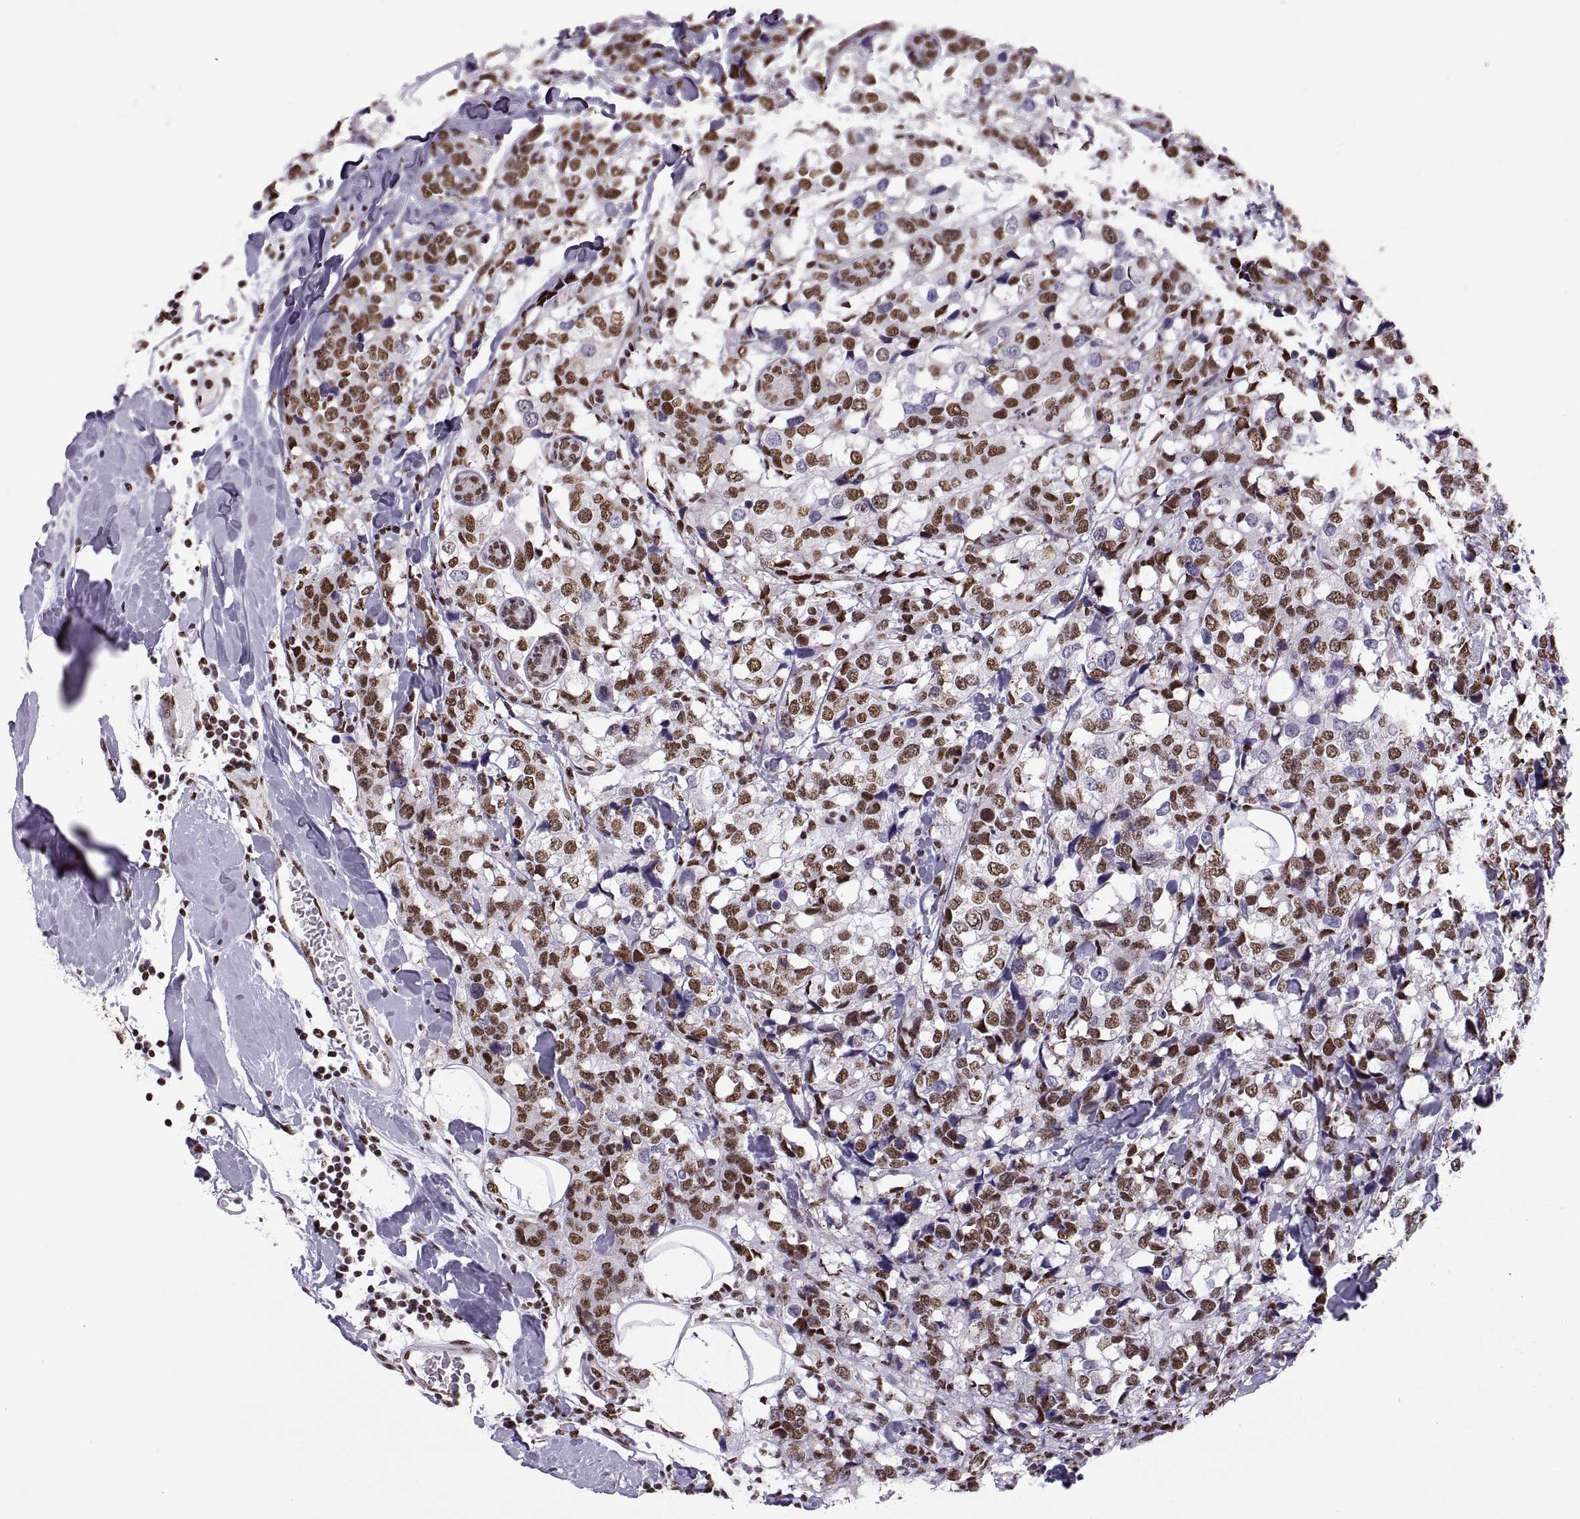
{"staining": {"intensity": "strong", "quantity": ">75%", "location": "nuclear"}, "tissue": "breast cancer", "cell_type": "Tumor cells", "image_type": "cancer", "snomed": [{"axis": "morphology", "description": "Lobular carcinoma"}, {"axis": "topography", "description": "Breast"}], "caption": "A high-resolution micrograph shows immunohistochemistry (IHC) staining of breast cancer, which shows strong nuclear positivity in about >75% of tumor cells.", "gene": "SNAI1", "patient": {"sex": "female", "age": 59}}